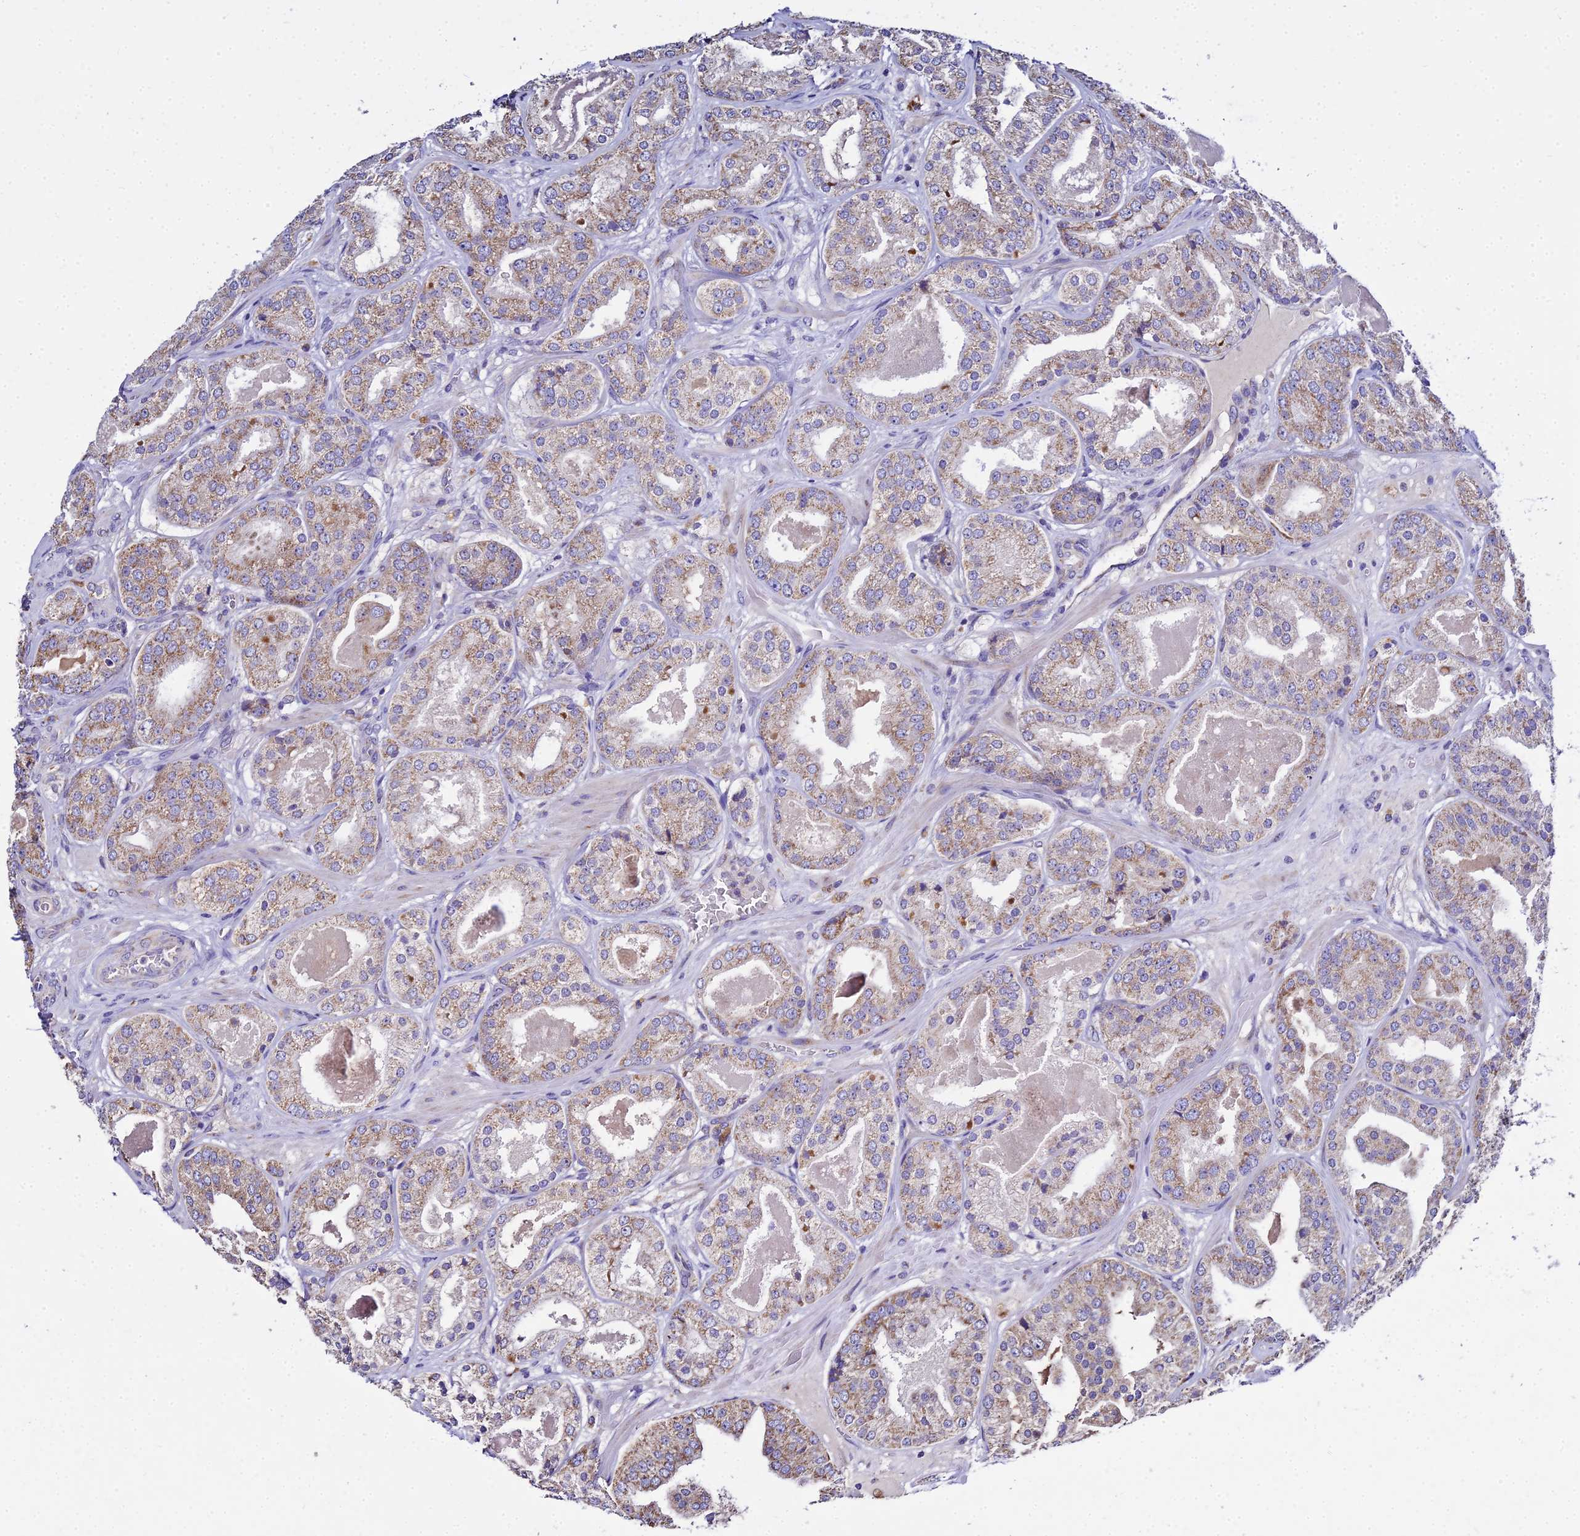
{"staining": {"intensity": "moderate", "quantity": ">75%", "location": "cytoplasmic/membranous"}, "tissue": "prostate cancer", "cell_type": "Tumor cells", "image_type": "cancer", "snomed": [{"axis": "morphology", "description": "Adenocarcinoma, High grade"}, {"axis": "topography", "description": "Prostate"}], "caption": "DAB immunohistochemical staining of human prostate cancer (high-grade adenocarcinoma) demonstrates moderate cytoplasmic/membranous protein staining in approximately >75% of tumor cells.", "gene": "TYW5", "patient": {"sex": "male", "age": 63}}